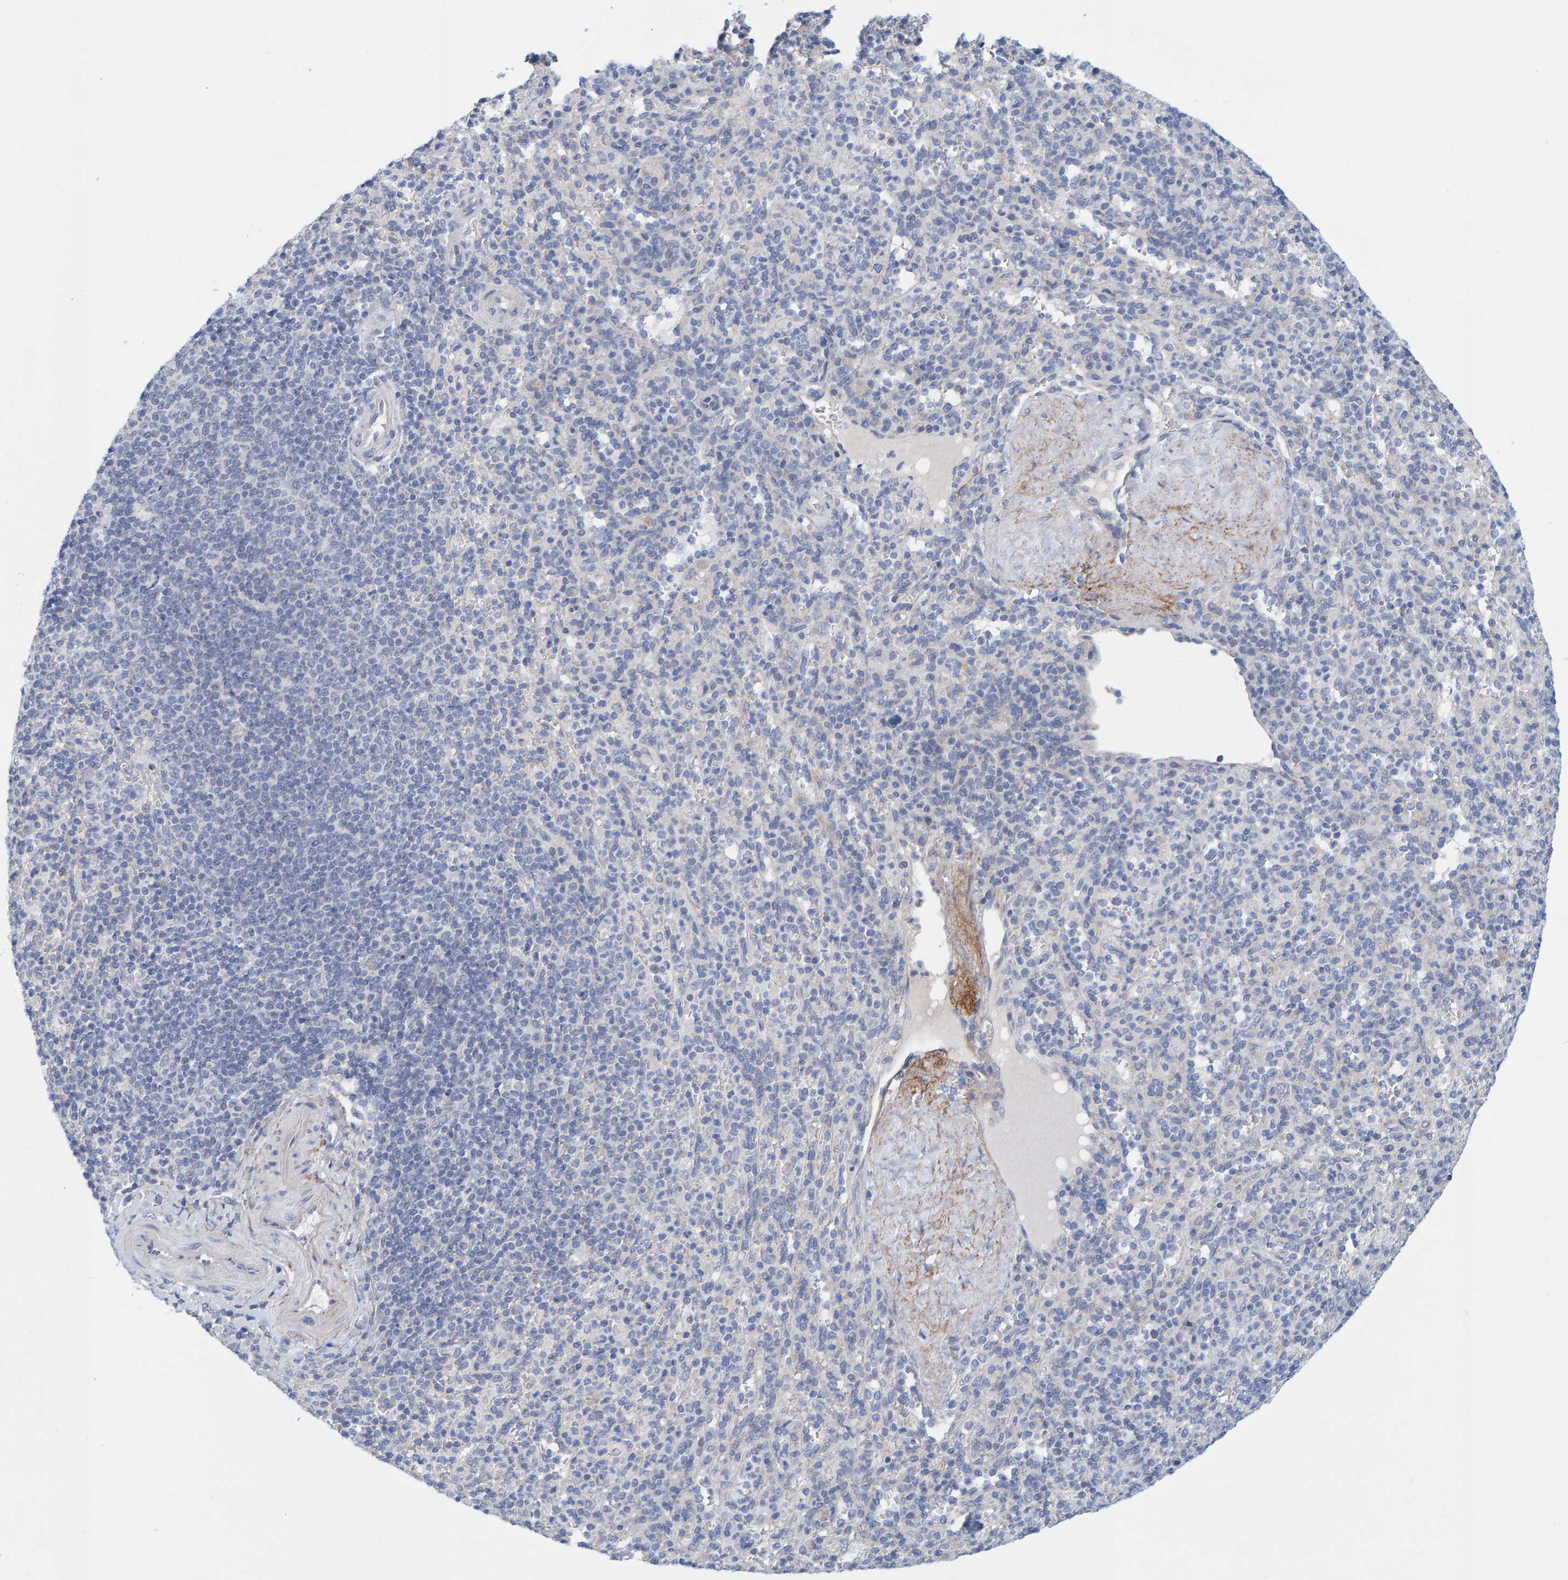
{"staining": {"intensity": "negative", "quantity": "none", "location": "none"}, "tissue": "spleen", "cell_type": "Cells in red pulp", "image_type": "normal", "snomed": [{"axis": "morphology", "description": "Normal tissue, NOS"}, {"axis": "topography", "description": "Spleen"}], "caption": "A micrograph of spleen stained for a protein shows no brown staining in cells in red pulp.", "gene": "ZC3H3", "patient": {"sex": "male", "age": 36}}